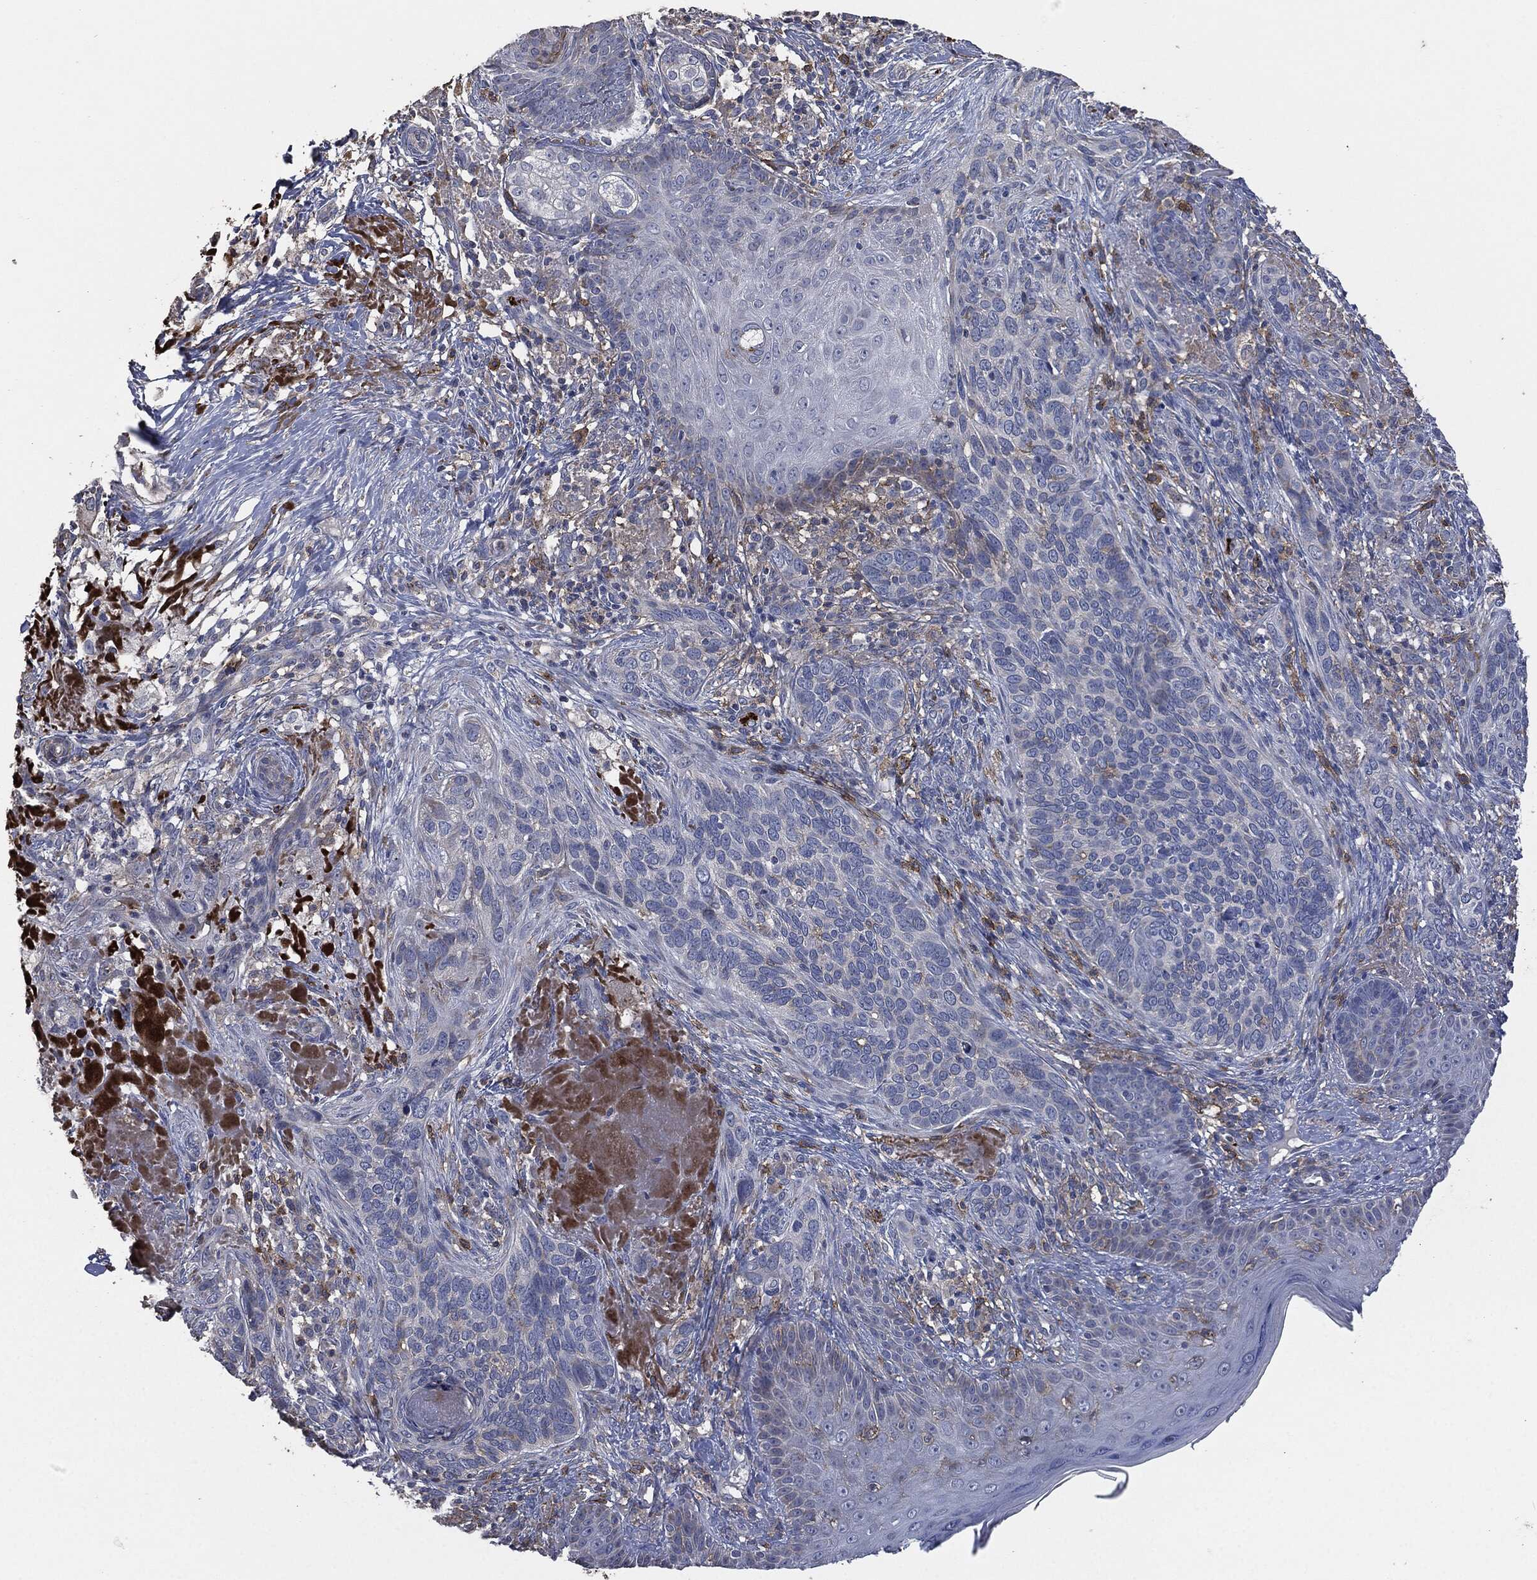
{"staining": {"intensity": "negative", "quantity": "none", "location": "none"}, "tissue": "skin cancer", "cell_type": "Tumor cells", "image_type": "cancer", "snomed": [{"axis": "morphology", "description": "Basal cell carcinoma"}, {"axis": "topography", "description": "Skin"}], "caption": "Skin cancer (basal cell carcinoma) was stained to show a protein in brown. There is no significant expression in tumor cells. Brightfield microscopy of immunohistochemistry stained with DAB (brown) and hematoxylin (blue), captured at high magnification.", "gene": "CD33", "patient": {"sex": "male", "age": 91}}